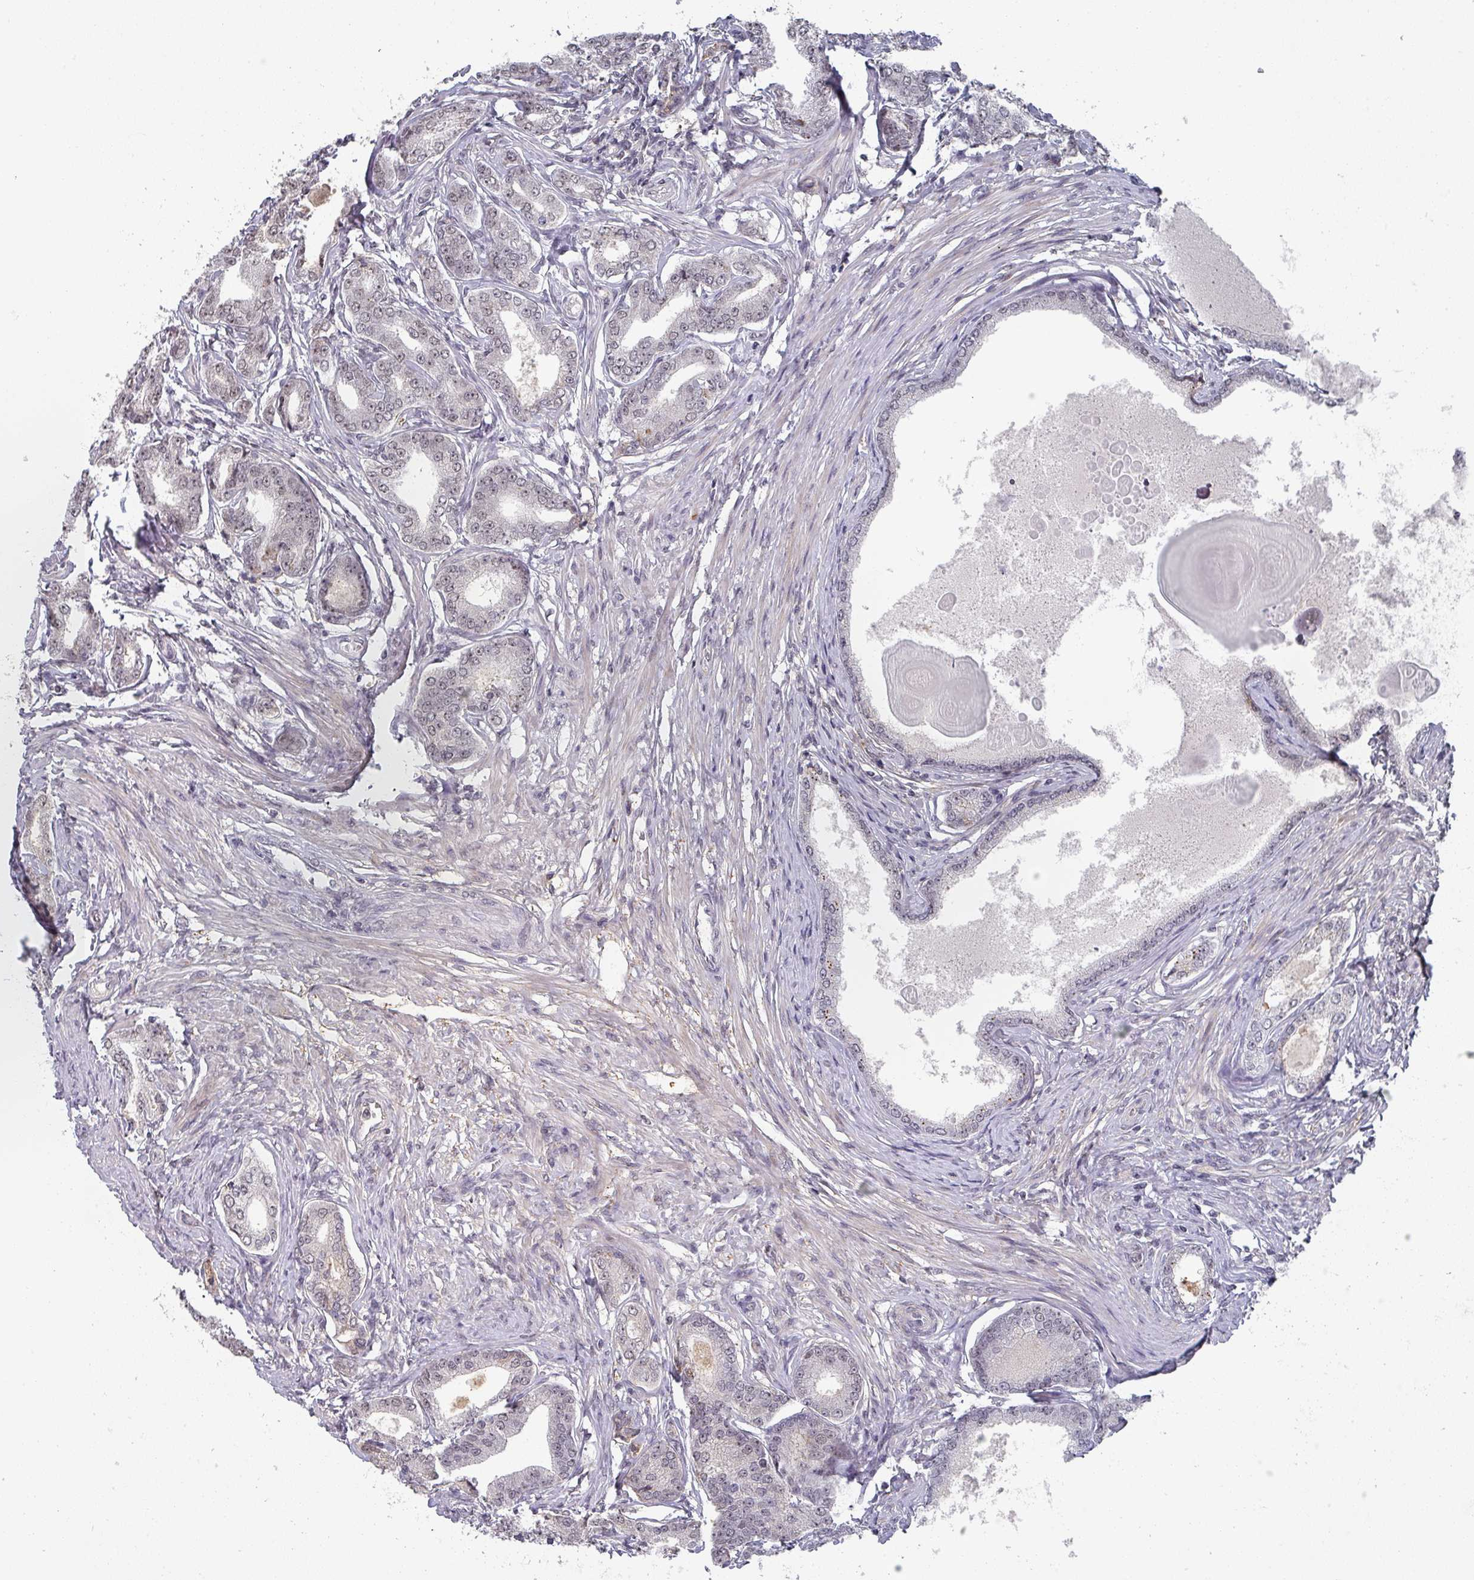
{"staining": {"intensity": "weak", "quantity": "25%-75%", "location": "nuclear"}, "tissue": "prostate cancer", "cell_type": "Tumor cells", "image_type": "cancer", "snomed": [{"axis": "morphology", "description": "Adenocarcinoma, High grade"}, {"axis": "topography", "description": "Prostate"}], "caption": "Prostate cancer tissue displays weak nuclear expression in approximately 25%-75% of tumor cells (Stains: DAB in brown, nuclei in blue, Microscopy: brightfield microscopy at high magnification).", "gene": "ZNF654", "patient": {"sex": "male", "age": 69}}